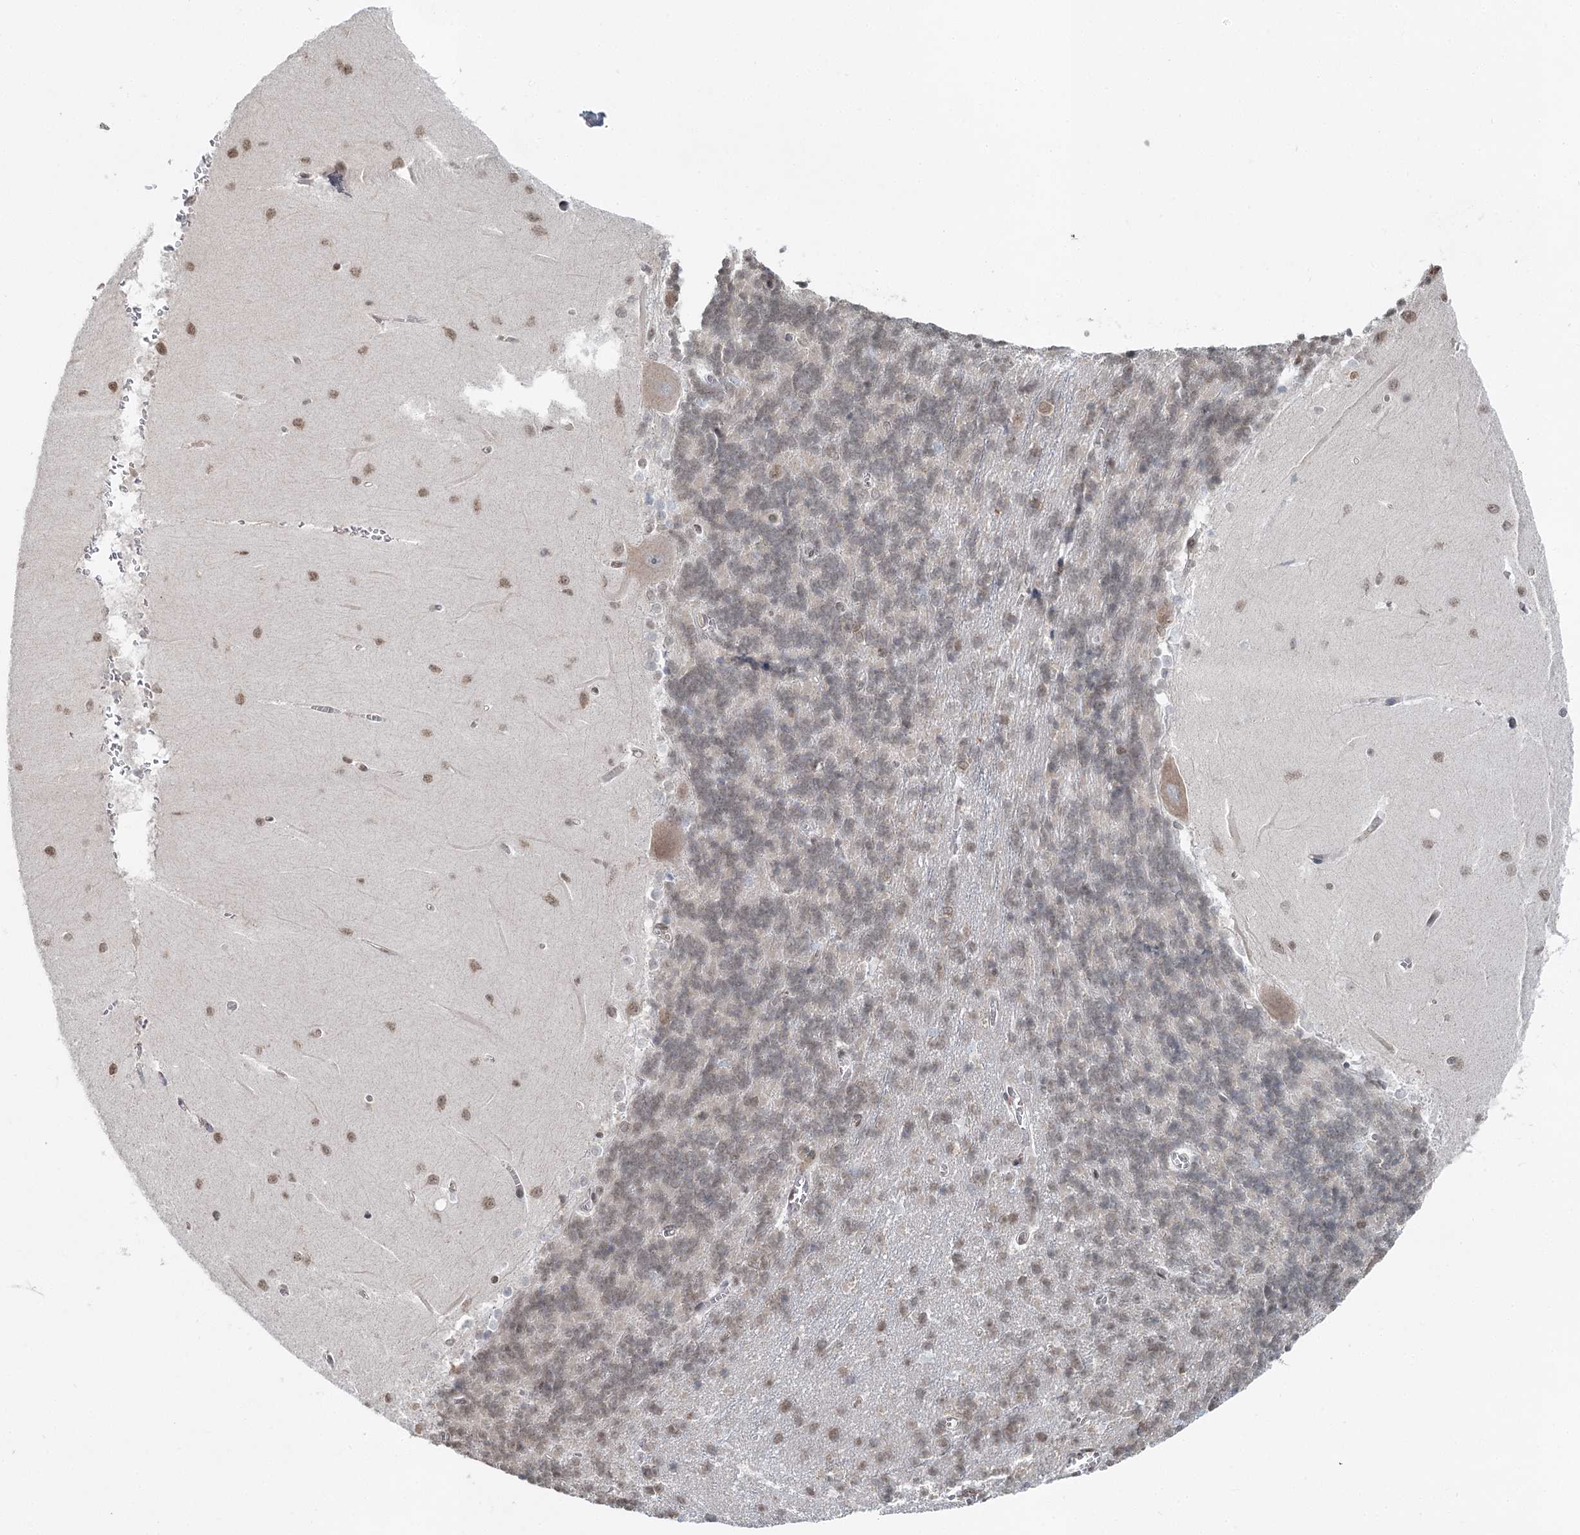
{"staining": {"intensity": "moderate", "quantity": "25%-75%", "location": "nuclear"}, "tissue": "cerebellum", "cell_type": "Cells in granular layer", "image_type": "normal", "snomed": [{"axis": "morphology", "description": "Normal tissue, NOS"}, {"axis": "topography", "description": "Cerebellum"}], "caption": "Benign cerebellum demonstrates moderate nuclear staining in approximately 25%-75% of cells in granular layer, visualized by immunohistochemistry.", "gene": "GPALPP1", "patient": {"sex": "male", "age": 37}}